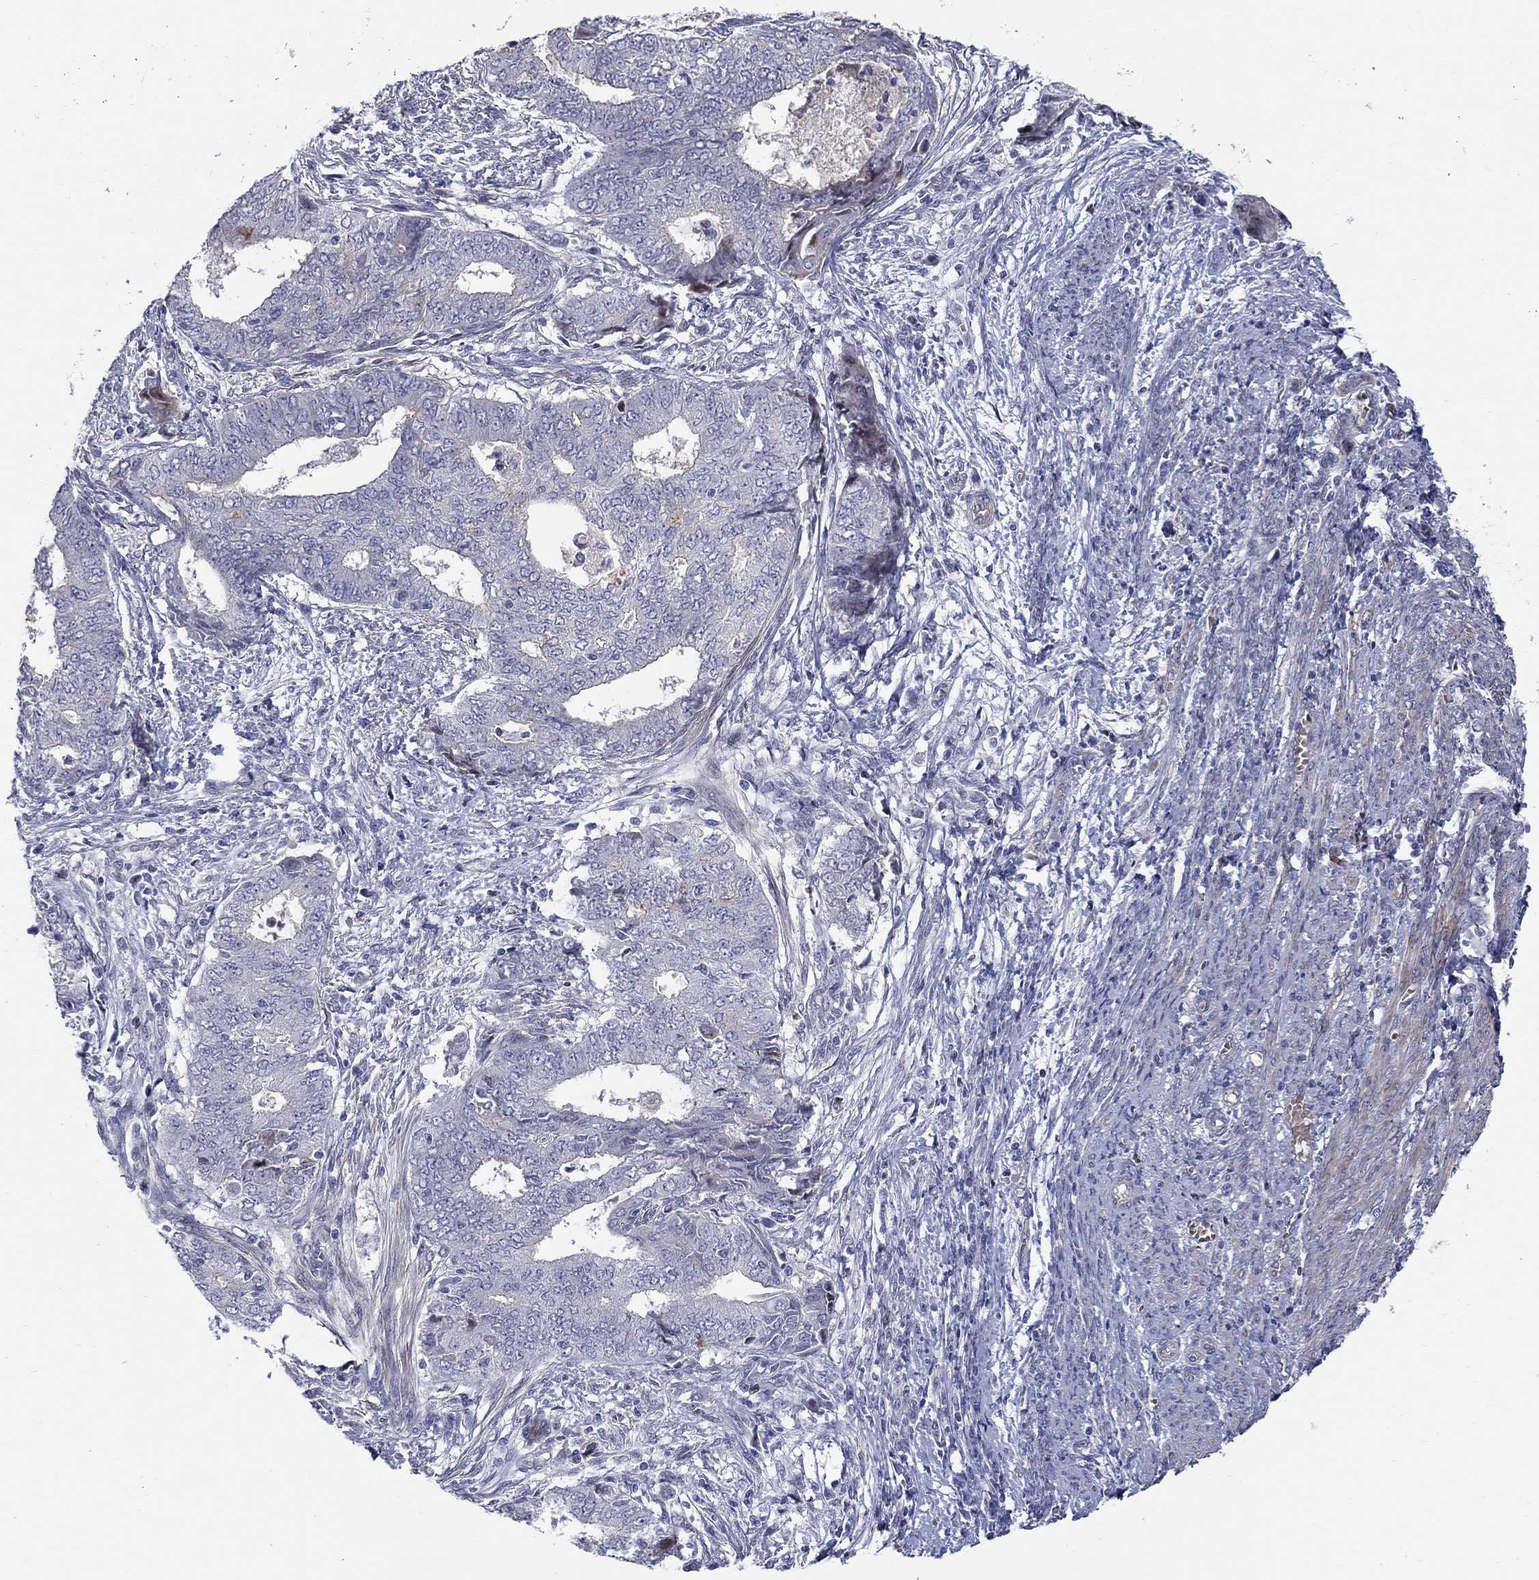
{"staining": {"intensity": "negative", "quantity": "none", "location": "none"}, "tissue": "endometrial cancer", "cell_type": "Tumor cells", "image_type": "cancer", "snomed": [{"axis": "morphology", "description": "Adenocarcinoma, NOS"}, {"axis": "topography", "description": "Endometrium"}], "caption": "A micrograph of human endometrial cancer is negative for staining in tumor cells.", "gene": "SLC1A1", "patient": {"sex": "female", "age": 62}}